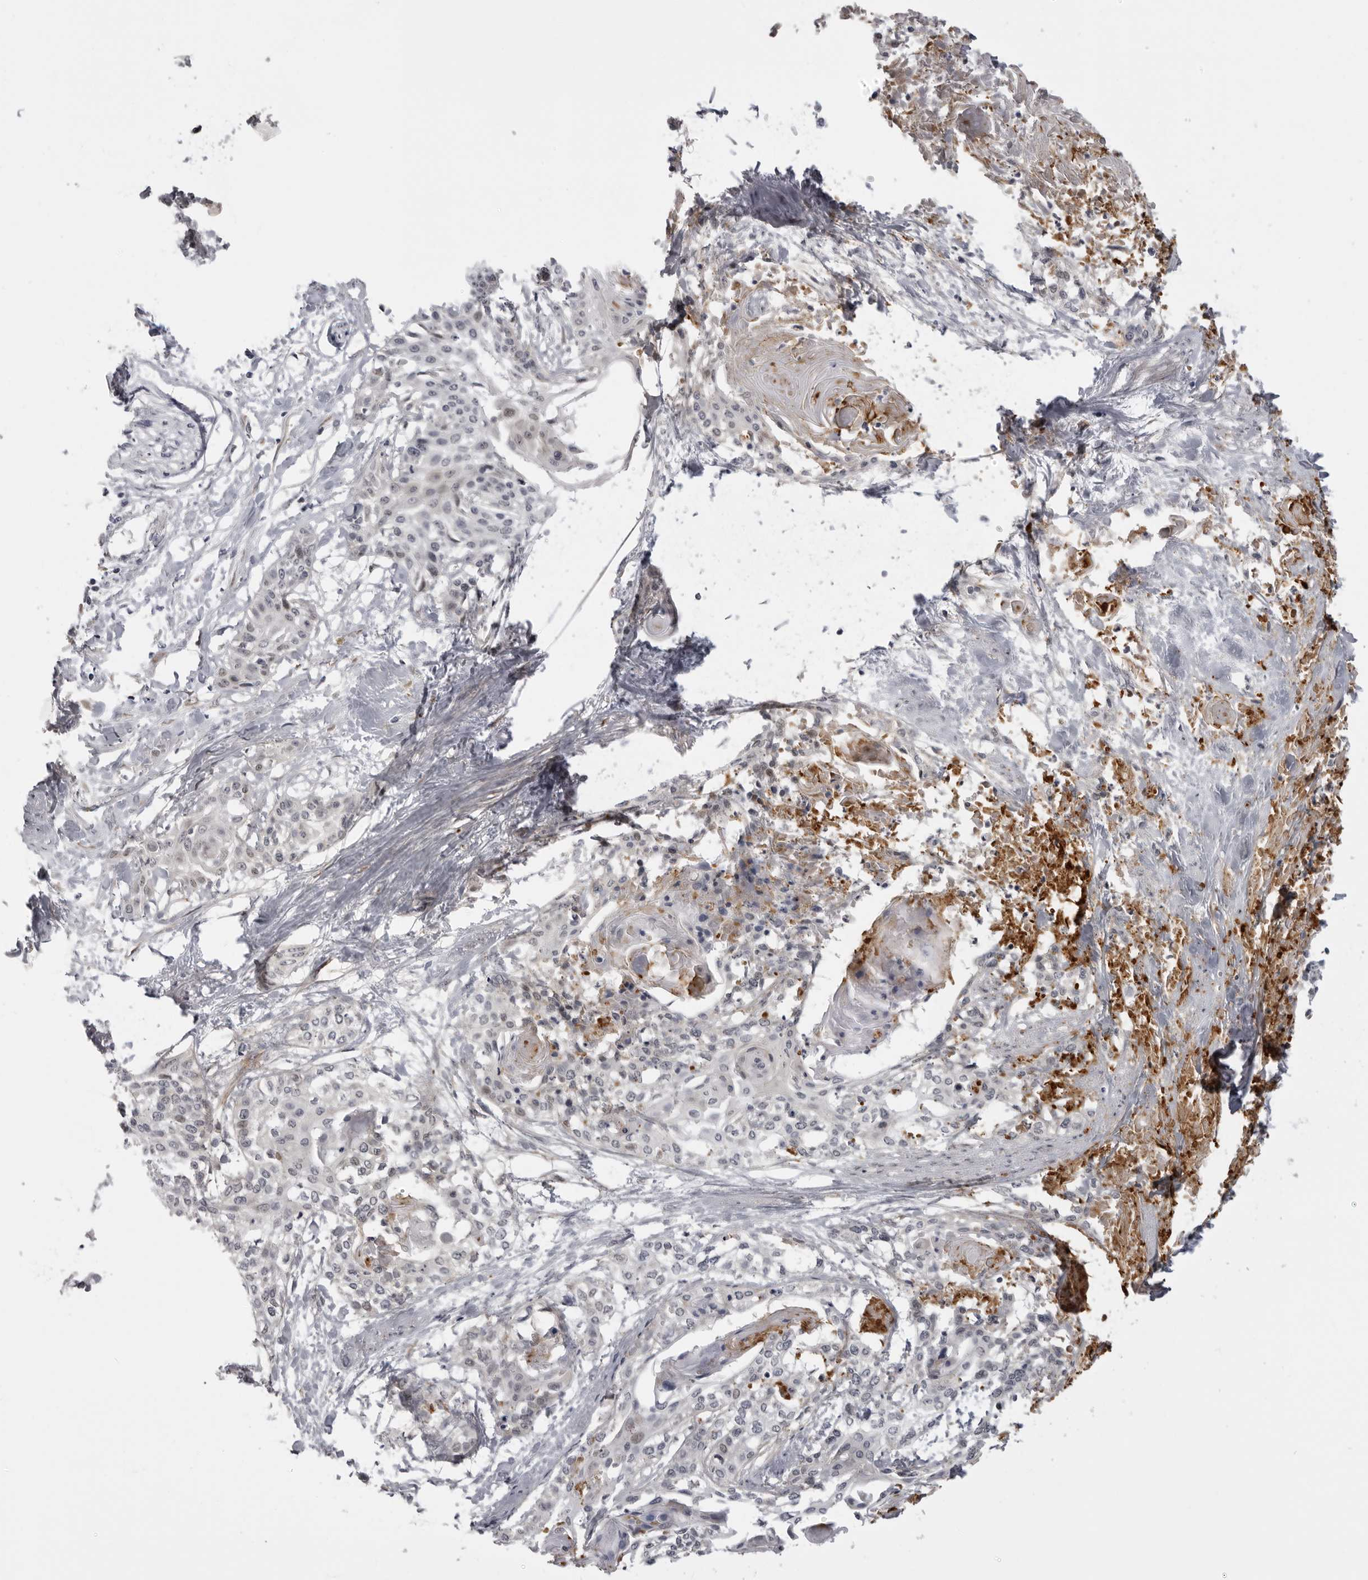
{"staining": {"intensity": "negative", "quantity": "none", "location": "none"}, "tissue": "cervical cancer", "cell_type": "Tumor cells", "image_type": "cancer", "snomed": [{"axis": "morphology", "description": "Squamous cell carcinoma, NOS"}, {"axis": "topography", "description": "Cervix"}], "caption": "Immunohistochemistry micrograph of human cervical cancer stained for a protein (brown), which demonstrates no positivity in tumor cells.", "gene": "ALPK2", "patient": {"sex": "female", "age": 57}}